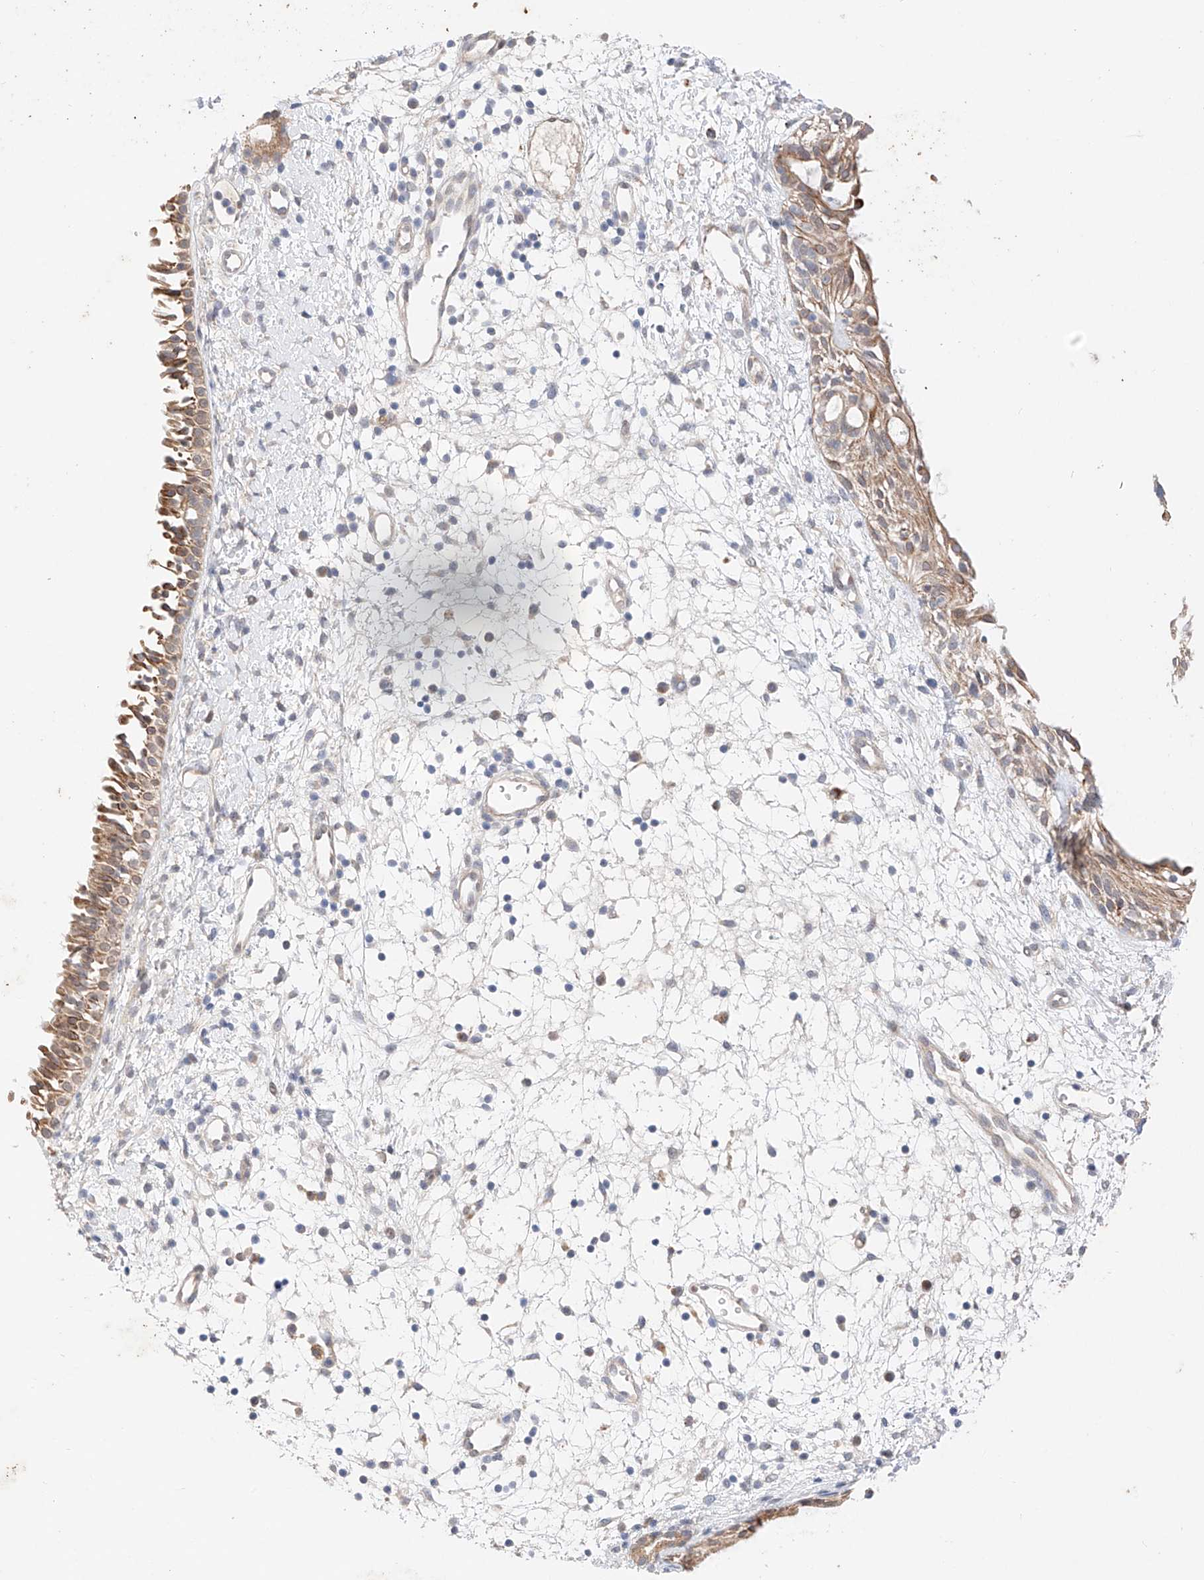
{"staining": {"intensity": "moderate", "quantity": ">75%", "location": "cytoplasmic/membranous"}, "tissue": "nasopharynx", "cell_type": "Respiratory epithelial cells", "image_type": "normal", "snomed": [{"axis": "morphology", "description": "Normal tissue, NOS"}, {"axis": "topography", "description": "Nasopharynx"}], "caption": "Moderate cytoplasmic/membranous expression for a protein is present in approximately >75% of respiratory epithelial cells of unremarkable nasopharynx using IHC.", "gene": "GCNT1", "patient": {"sex": "male", "age": 22}}